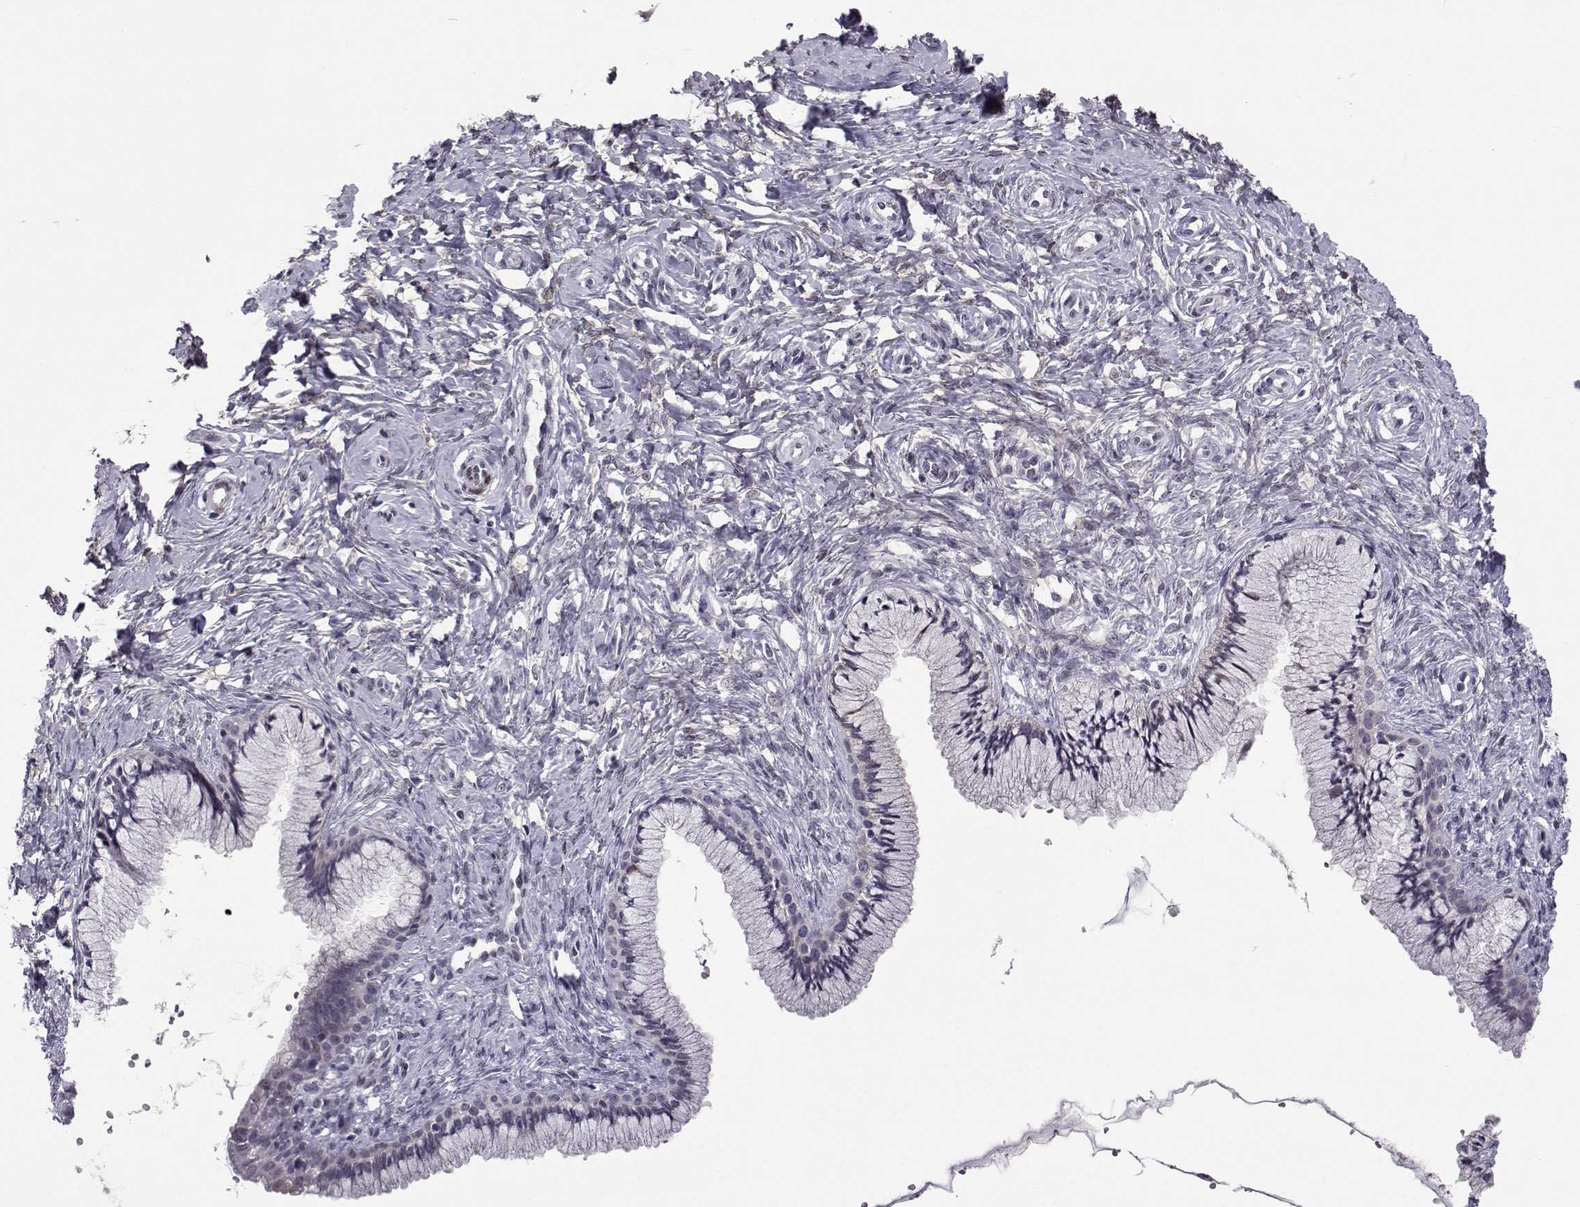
{"staining": {"intensity": "negative", "quantity": "none", "location": "none"}, "tissue": "cervix", "cell_type": "Glandular cells", "image_type": "normal", "snomed": [{"axis": "morphology", "description": "Normal tissue, NOS"}, {"axis": "topography", "description": "Cervix"}], "caption": "Protein analysis of benign cervix displays no significant positivity in glandular cells.", "gene": "RBM24", "patient": {"sex": "female", "age": 37}}